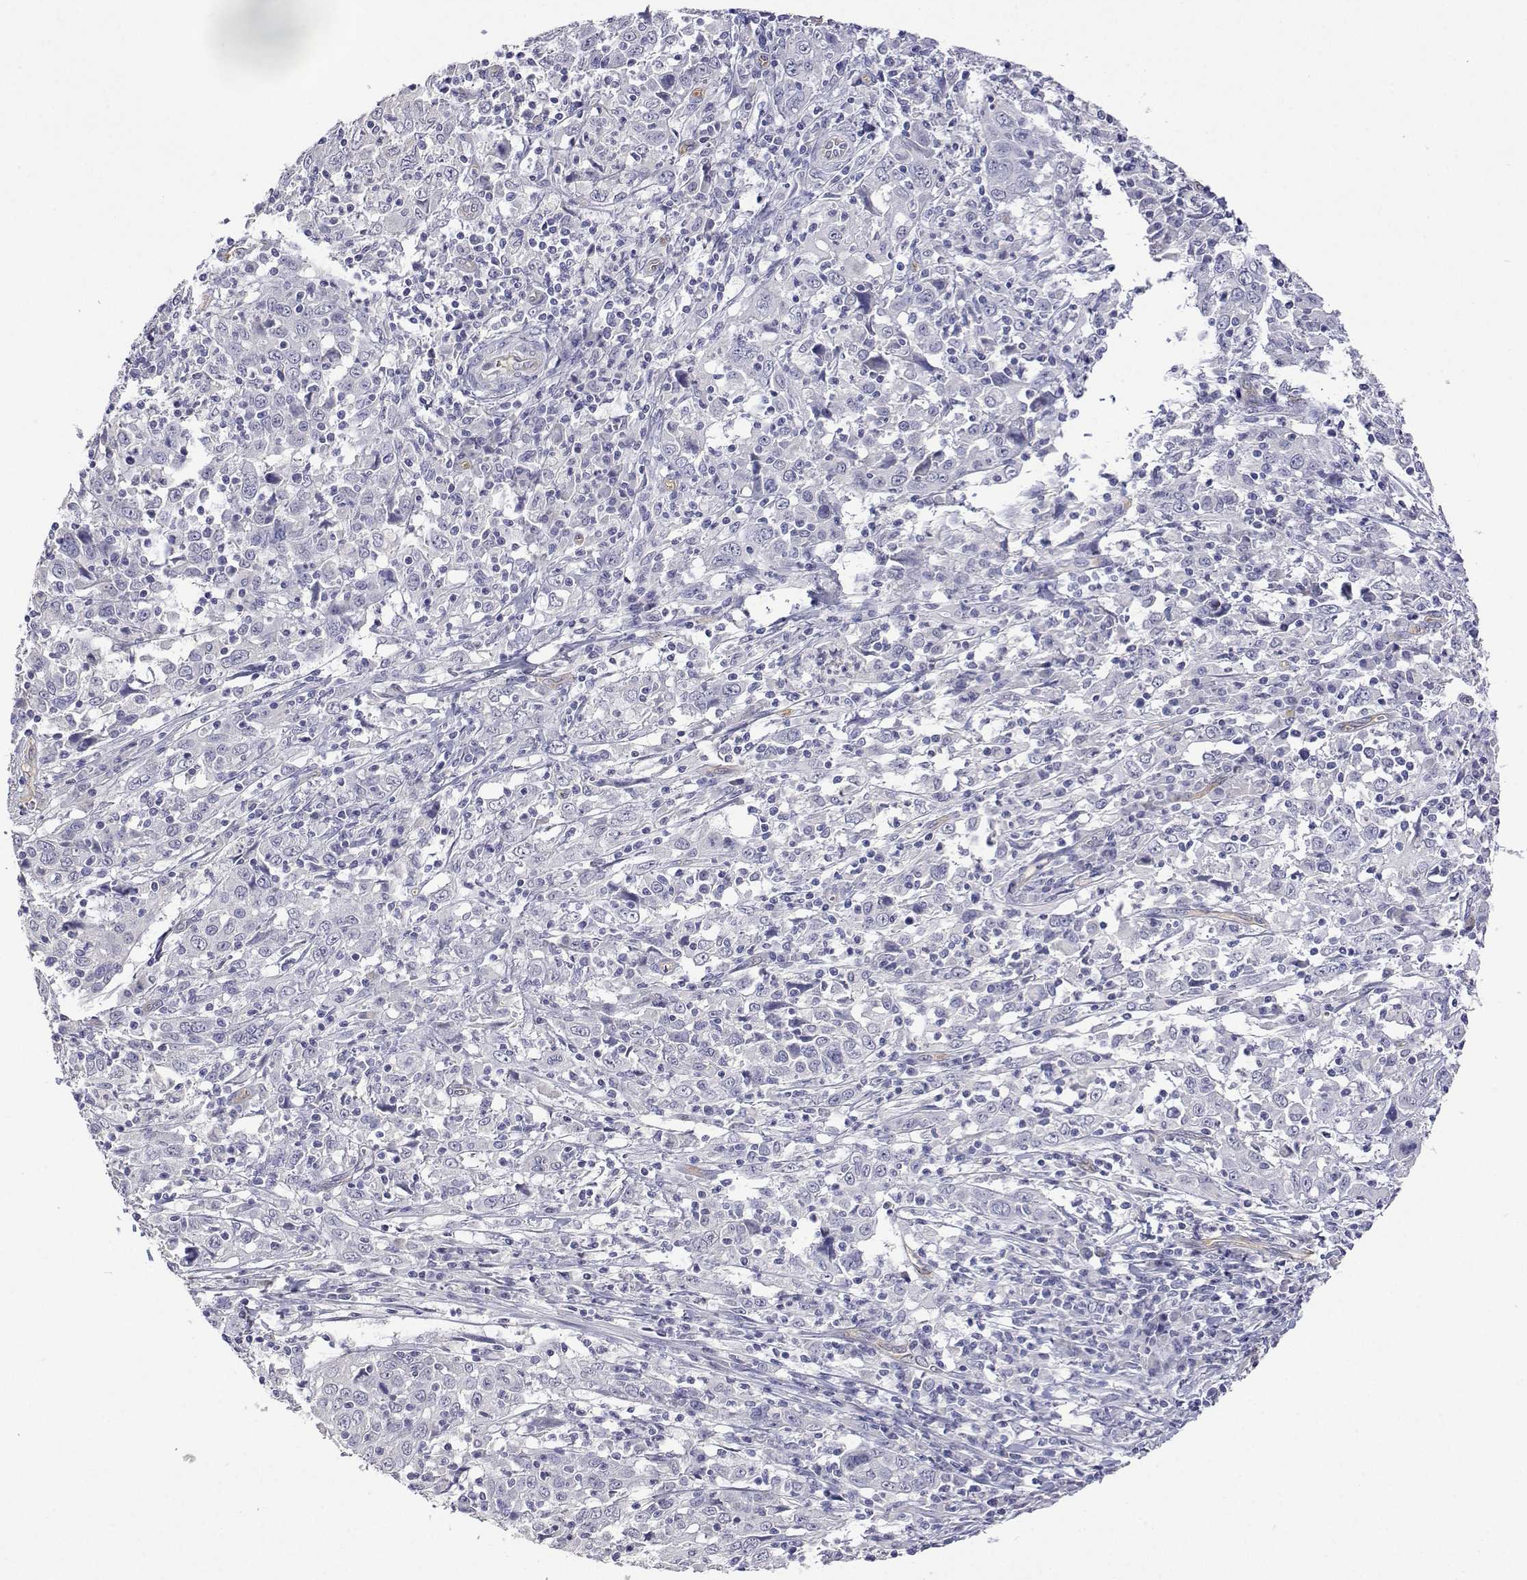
{"staining": {"intensity": "negative", "quantity": "none", "location": "none"}, "tissue": "cervical cancer", "cell_type": "Tumor cells", "image_type": "cancer", "snomed": [{"axis": "morphology", "description": "Squamous cell carcinoma, NOS"}, {"axis": "topography", "description": "Cervix"}], "caption": "Immunohistochemistry (IHC) histopathology image of cervical cancer stained for a protein (brown), which displays no staining in tumor cells.", "gene": "PLCB1", "patient": {"sex": "female", "age": 46}}